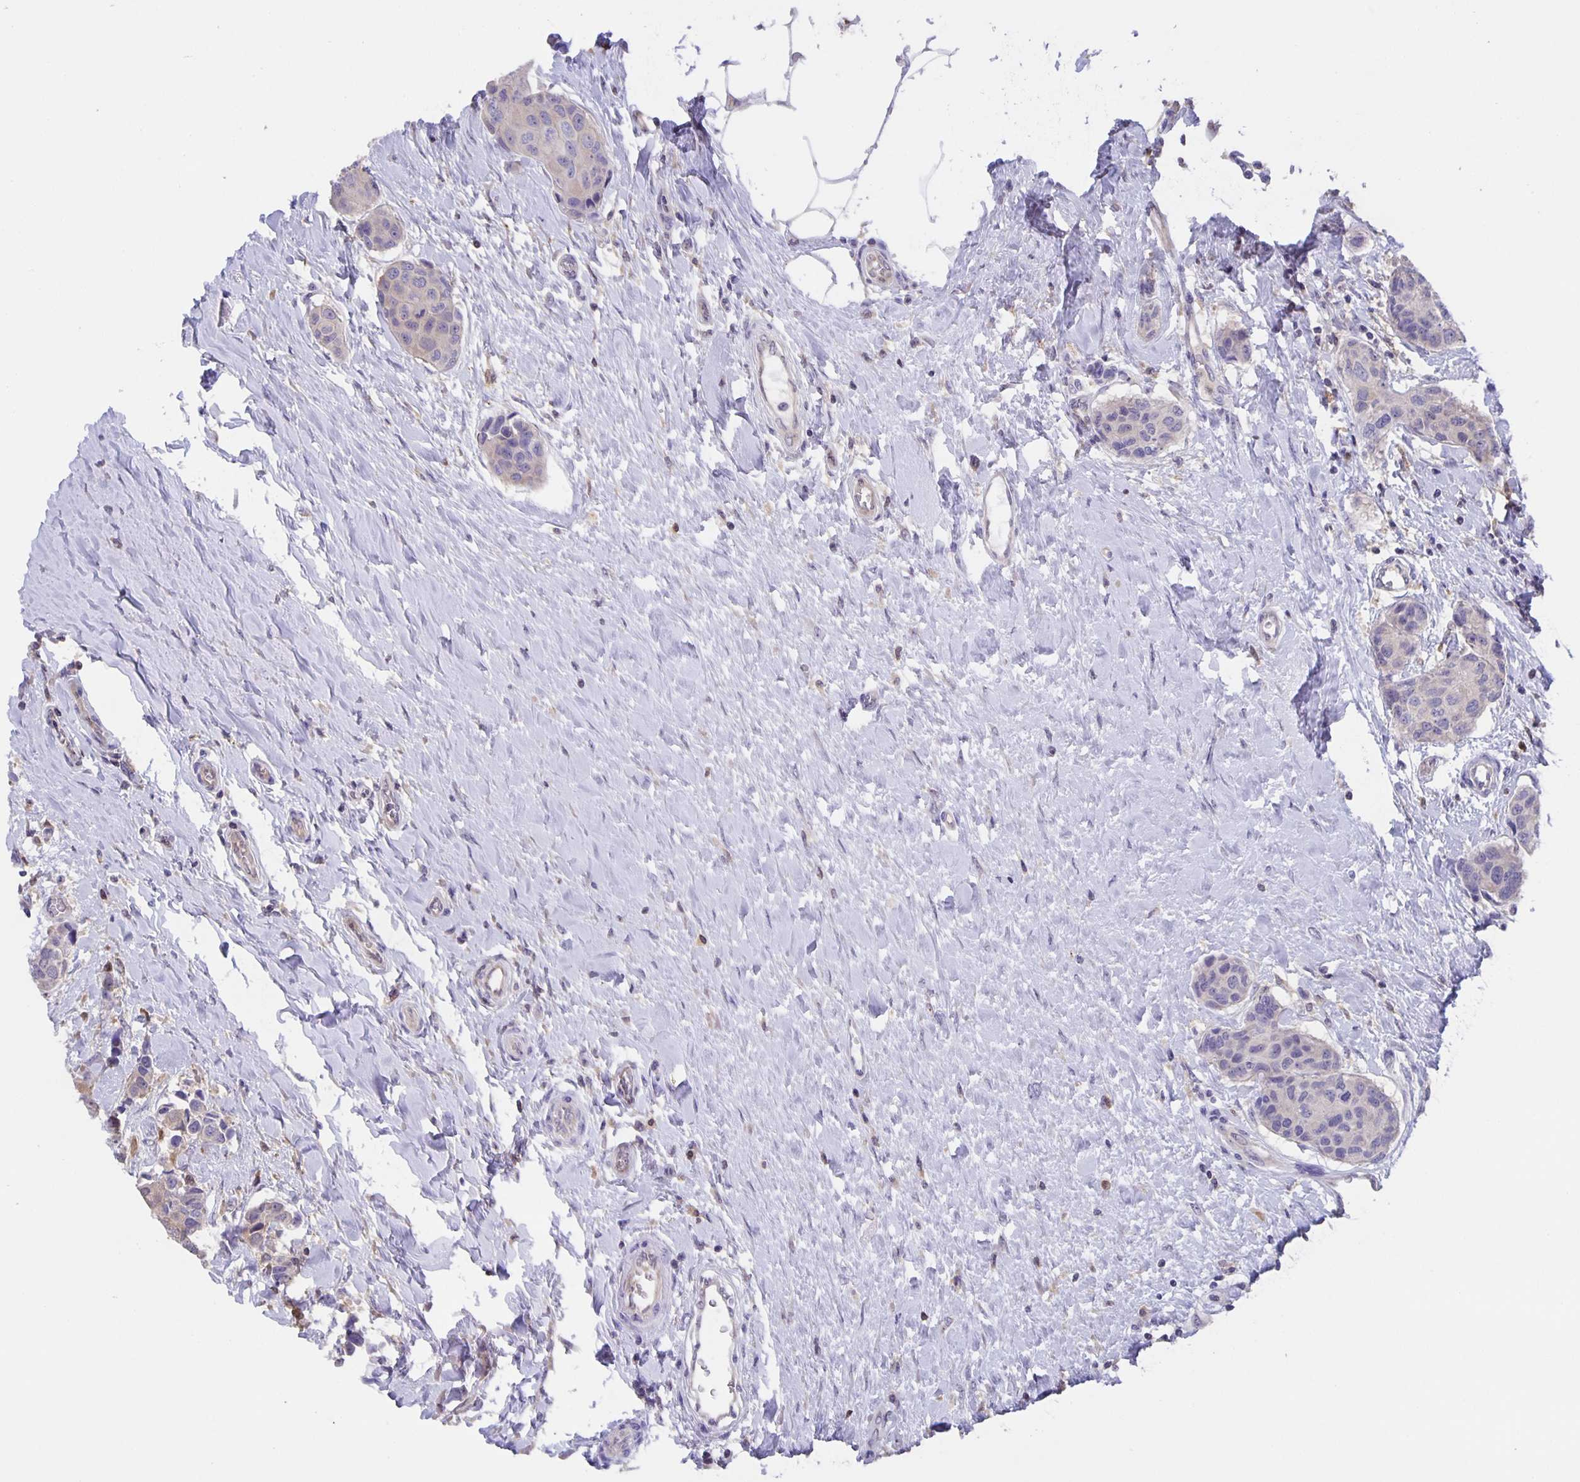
{"staining": {"intensity": "negative", "quantity": "none", "location": "none"}, "tissue": "breast cancer", "cell_type": "Tumor cells", "image_type": "cancer", "snomed": [{"axis": "morphology", "description": "Duct carcinoma"}, {"axis": "topography", "description": "Breast"}], "caption": "Photomicrograph shows no protein expression in tumor cells of breast infiltrating ductal carcinoma tissue.", "gene": "MARCHF6", "patient": {"sex": "female", "age": 80}}